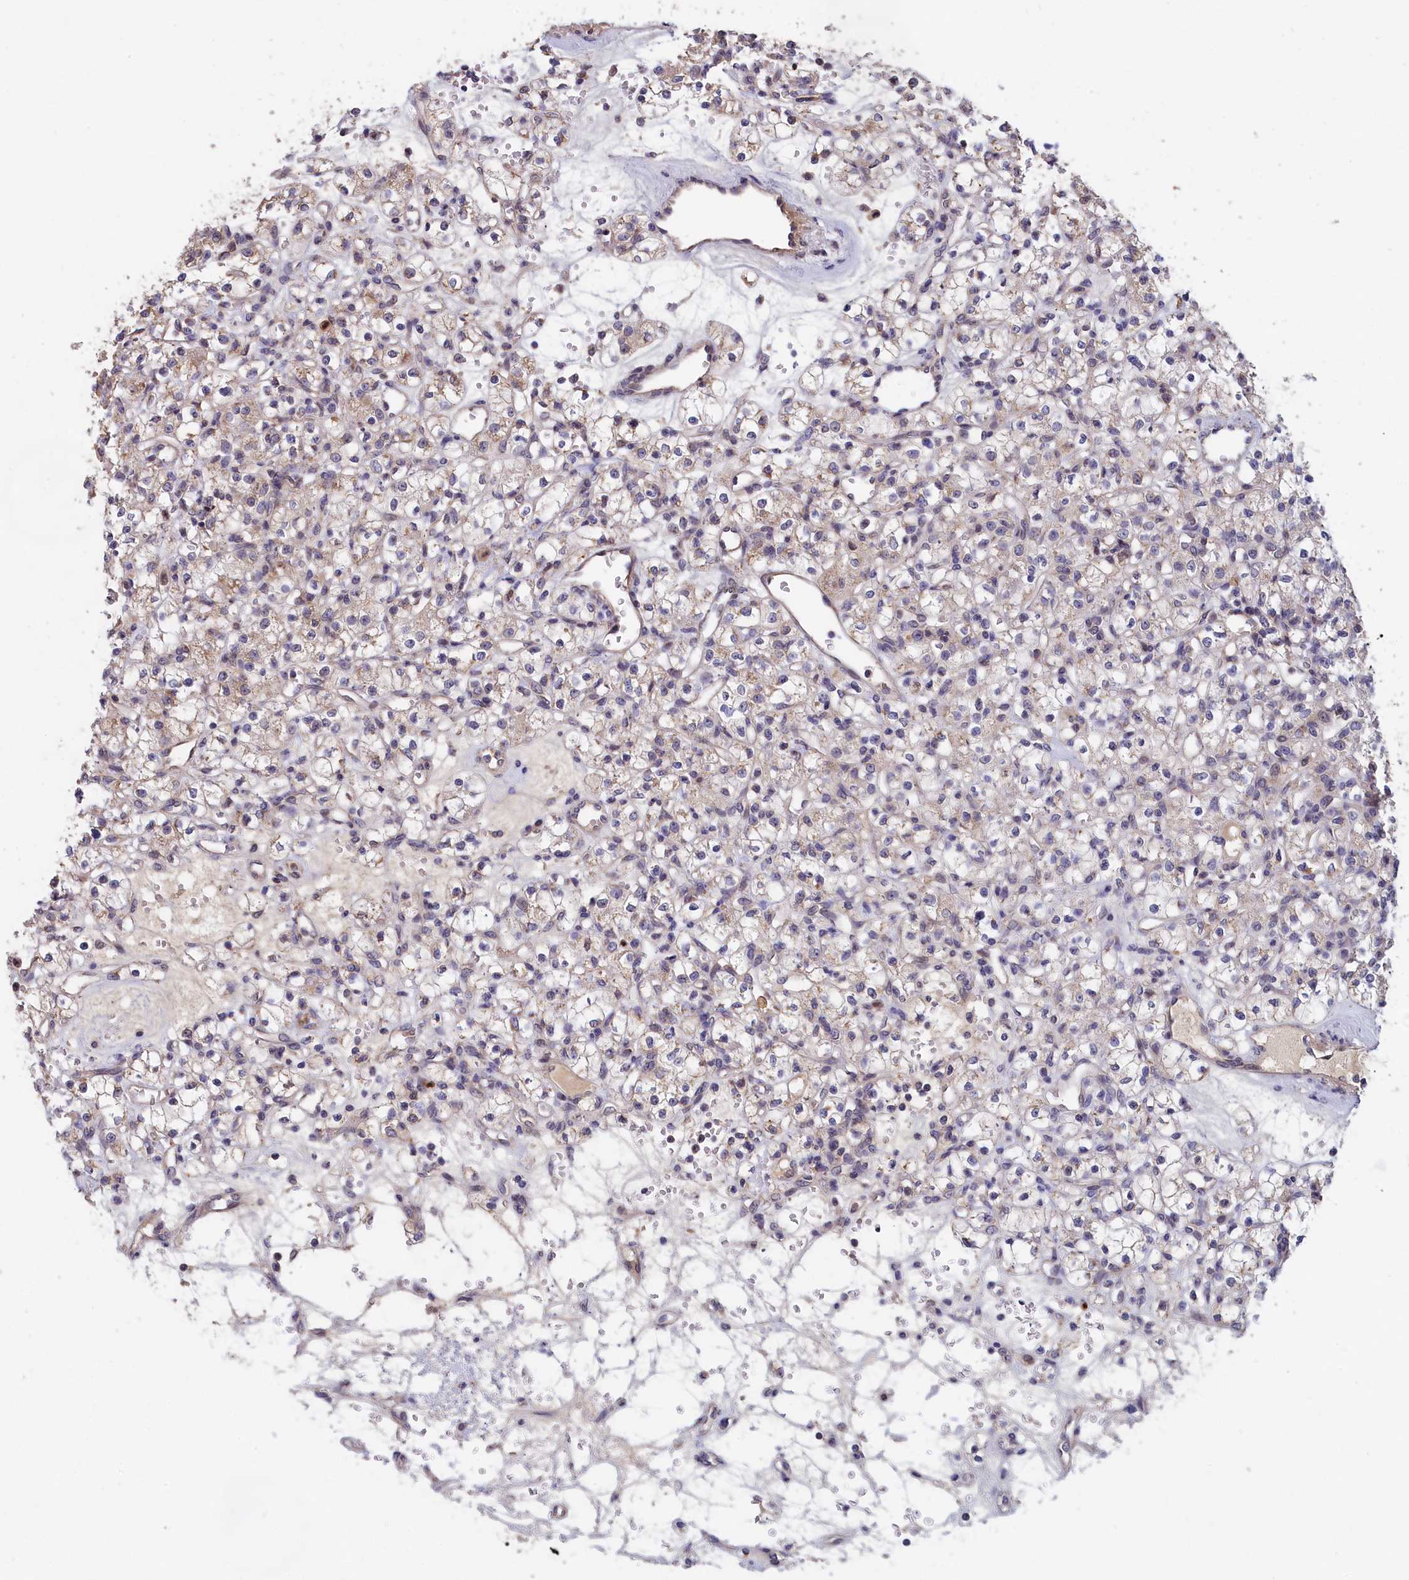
{"staining": {"intensity": "weak", "quantity": "<25%", "location": "cytoplasmic/membranous"}, "tissue": "renal cancer", "cell_type": "Tumor cells", "image_type": "cancer", "snomed": [{"axis": "morphology", "description": "Adenocarcinoma, NOS"}, {"axis": "topography", "description": "Kidney"}], "caption": "Tumor cells show no significant protein staining in renal cancer.", "gene": "EPB41L4B", "patient": {"sex": "female", "age": 59}}